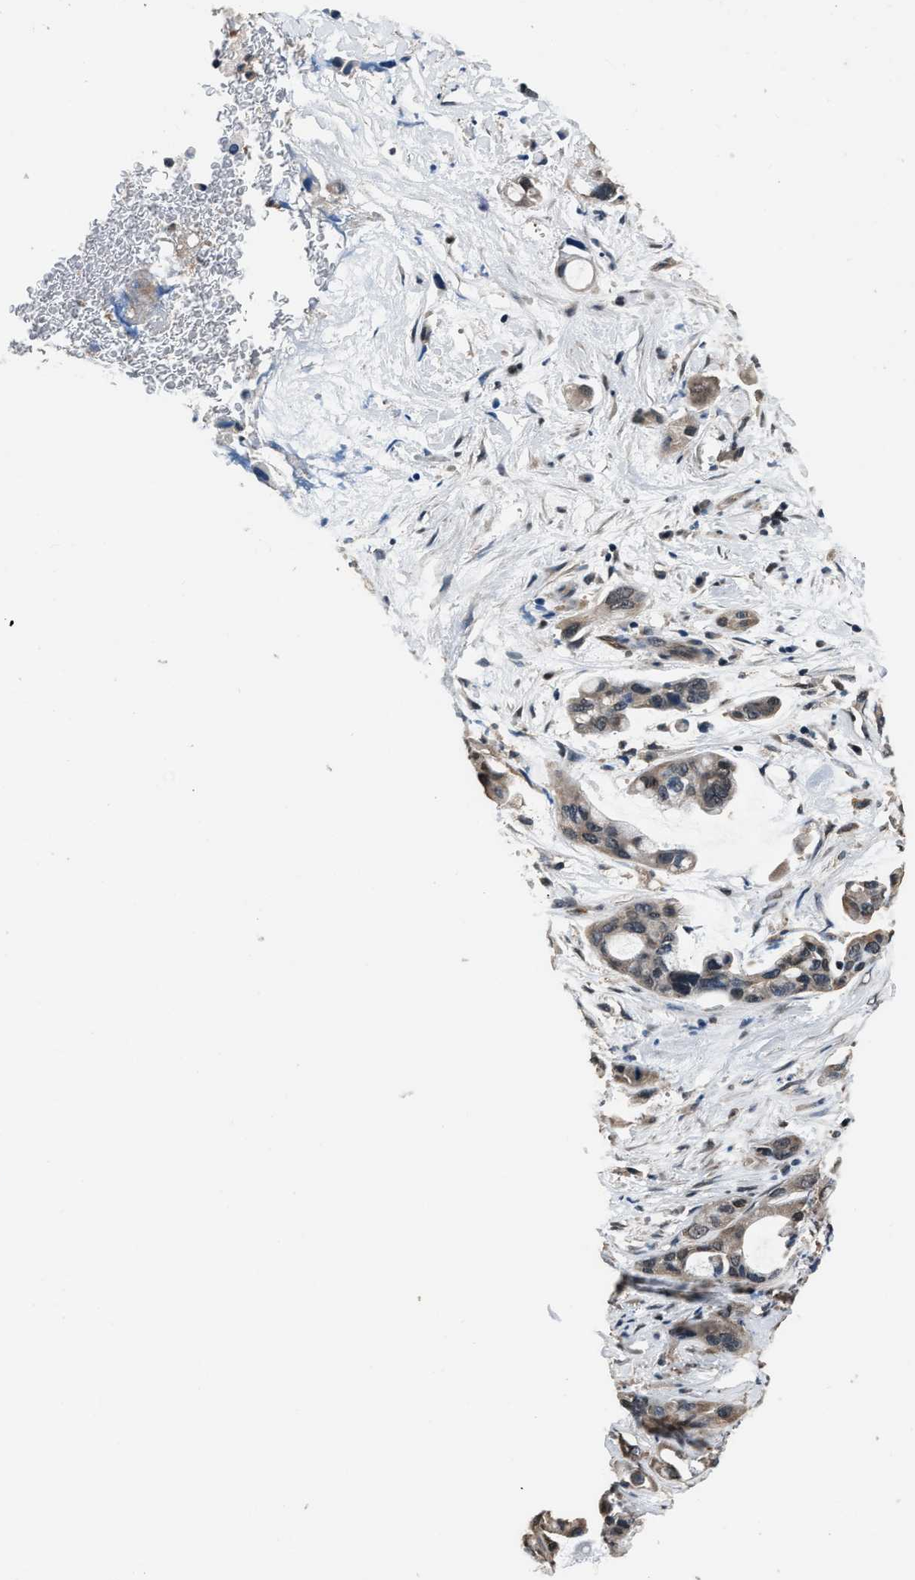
{"staining": {"intensity": "moderate", "quantity": ">75%", "location": "cytoplasmic/membranous,nuclear"}, "tissue": "pancreatic cancer", "cell_type": "Tumor cells", "image_type": "cancer", "snomed": [{"axis": "morphology", "description": "Adenocarcinoma, NOS"}, {"axis": "topography", "description": "Pancreas"}], "caption": "Immunohistochemistry image of human adenocarcinoma (pancreatic) stained for a protein (brown), which displays medium levels of moderate cytoplasmic/membranous and nuclear staining in approximately >75% of tumor cells.", "gene": "DFFA", "patient": {"sex": "male", "age": 53}}